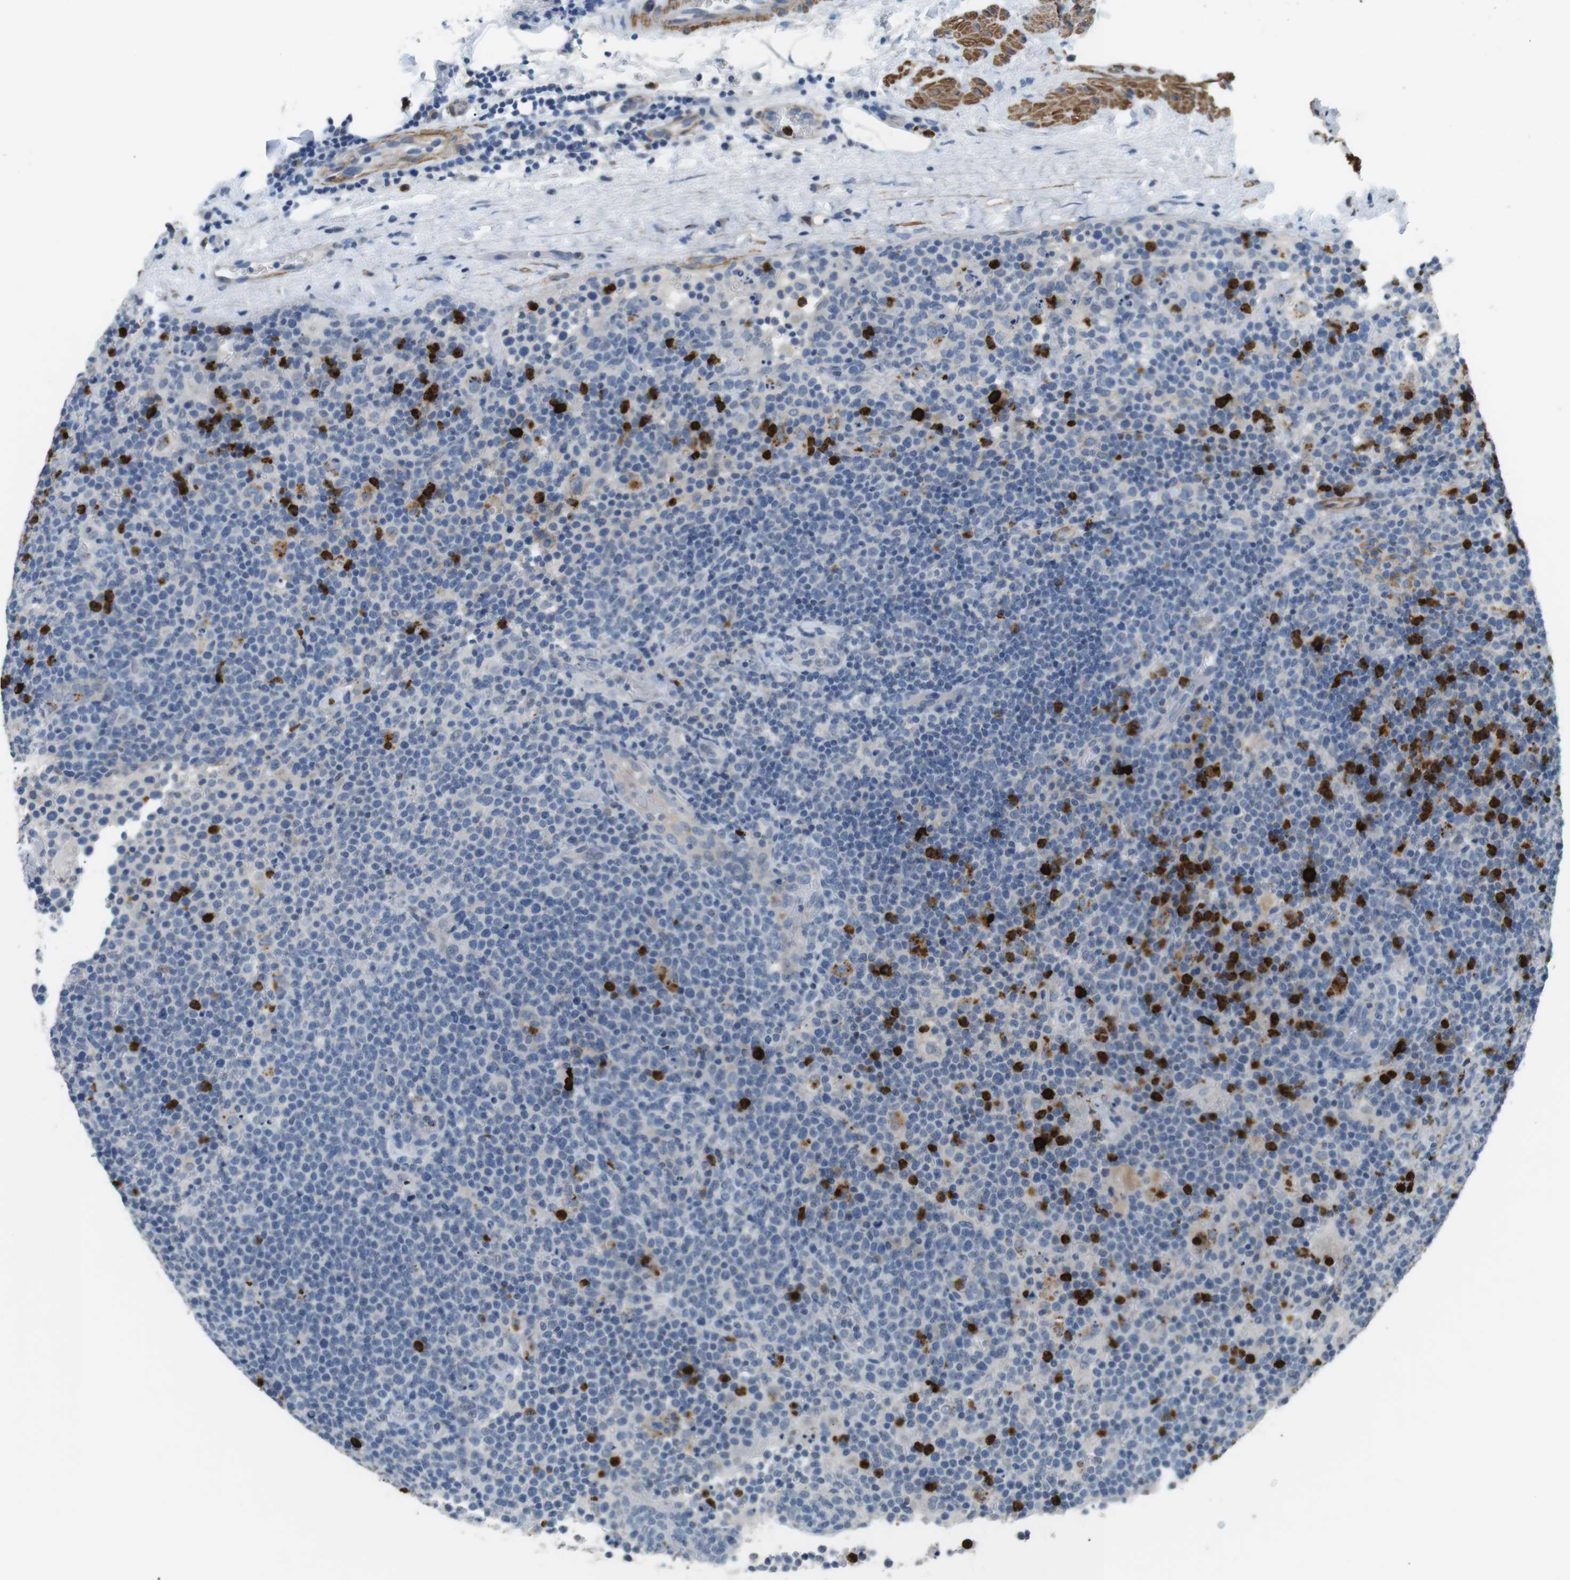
{"staining": {"intensity": "negative", "quantity": "none", "location": "none"}, "tissue": "lymphoma", "cell_type": "Tumor cells", "image_type": "cancer", "snomed": [{"axis": "morphology", "description": "Malignant lymphoma, non-Hodgkin's type, High grade"}, {"axis": "topography", "description": "Lymph node"}], "caption": "Immunohistochemical staining of lymphoma displays no significant positivity in tumor cells.", "gene": "GZMM", "patient": {"sex": "male", "age": 61}}